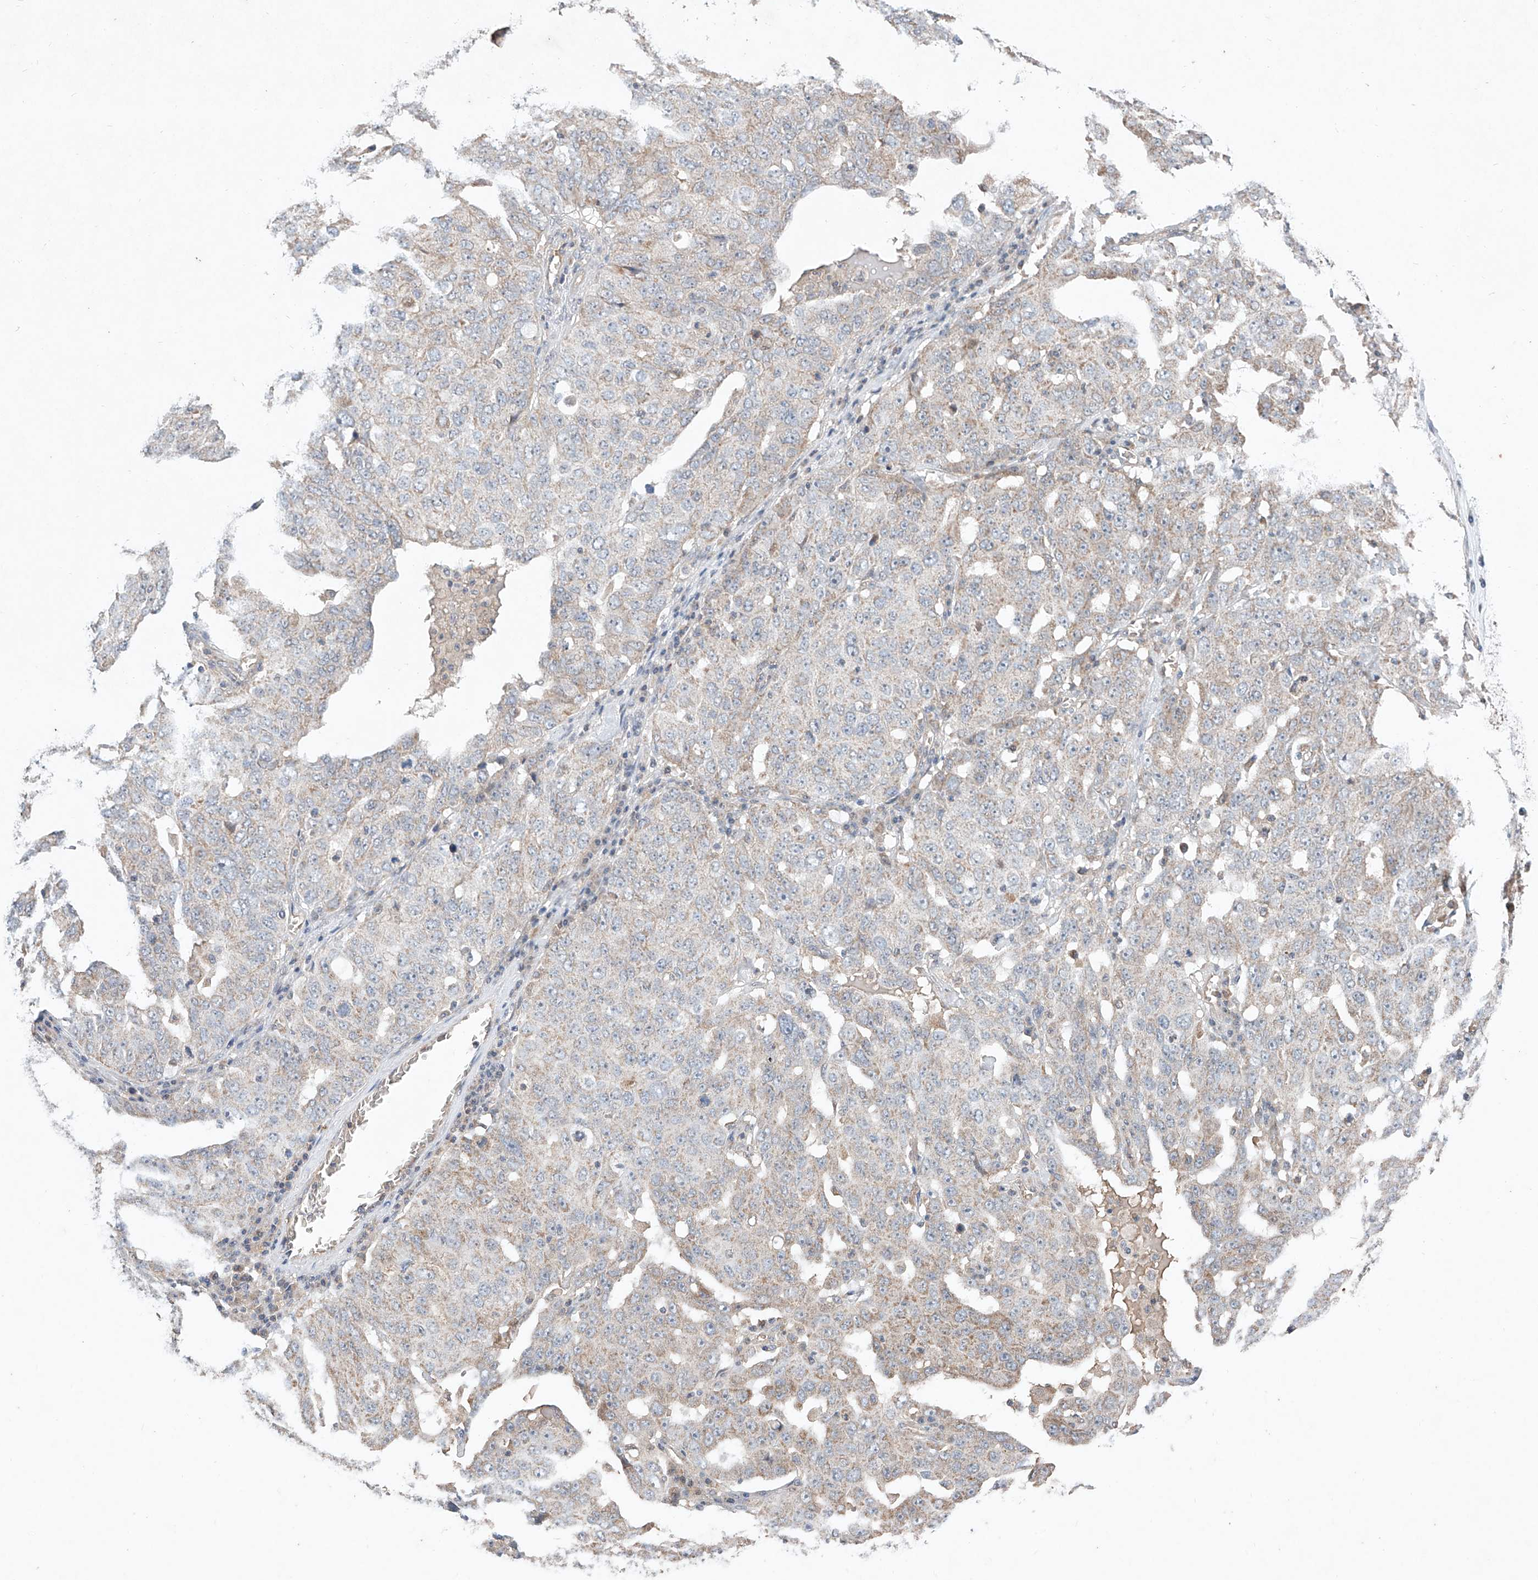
{"staining": {"intensity": "weak", "quantity": "<25%", "location": "cytoplasmic/membranous"}, "tissue": "ovarian cancer", "cell_type": "Tumor cells", "image_type": "cancer", "snomed": [{"axis": "morphology", "description": "Carcinoma, endometroid"}, {"axis": "topography", "description": "Ovary"}], "caption": "Protein analysis of ovarian cancer (endometroid carcinoma) exhibits no significant expression in tumor cells.", "gene": "FASTK", "patient": {"sex": "female", "age": 62}}